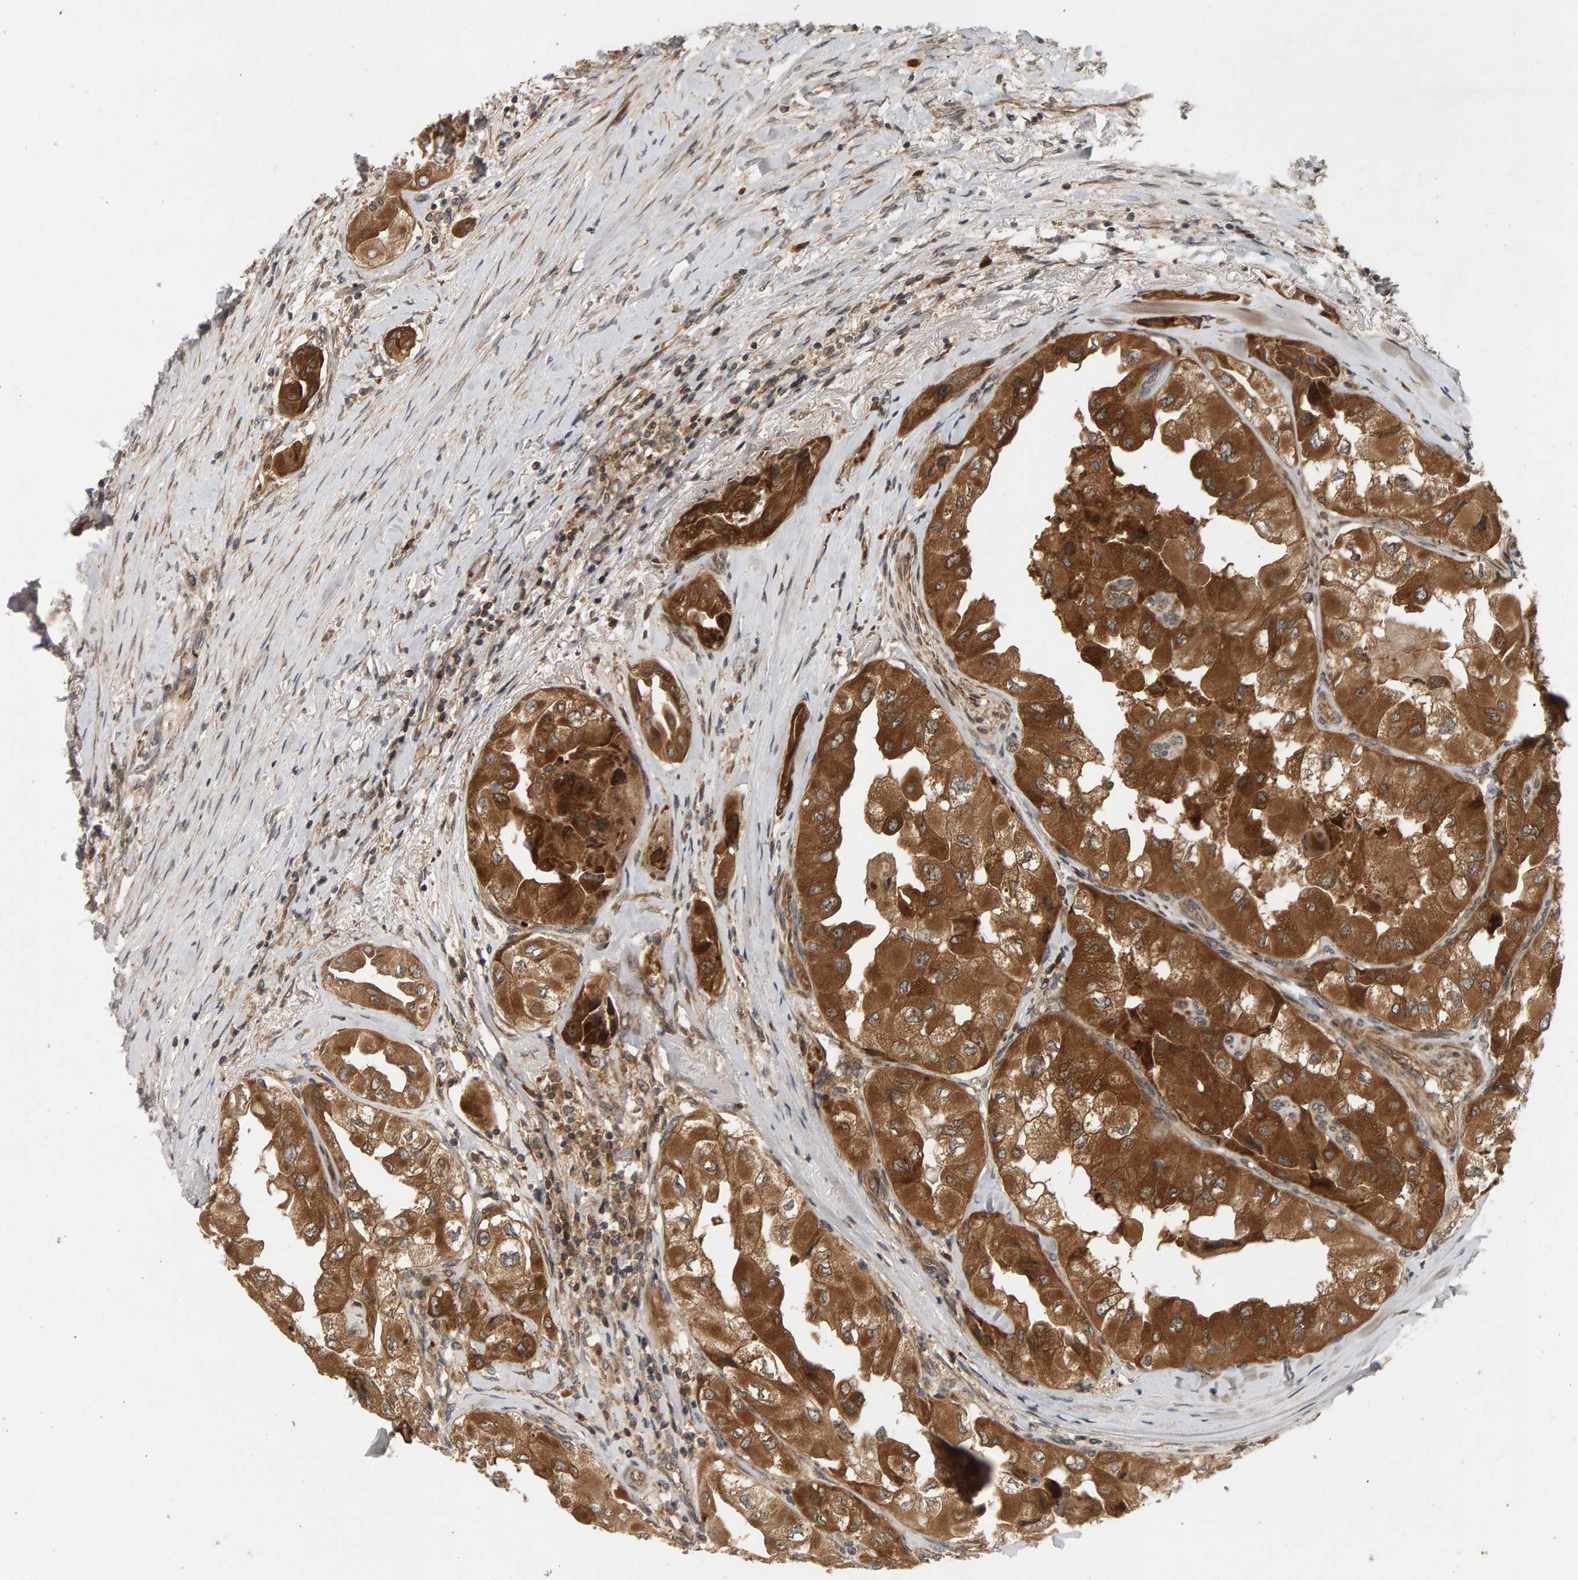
{"staining": {"intensity": "strong", "quantity": ">75%", "location": "cytoplasmic/membranous"}, "tissue": "thyroid cancer", "cell_type": "Tumor cells", "image_type": "cancer", "snomed": [{"axis": "morphology", "description": "Papillary adenocarcinoma, NOS"}, {"axis": "topography", "description": "Thyroid gland"}], "caption": "Protein expression by IHC reveals strong cytoplasmic/membranous expression in about >75% of tumor cells in papillary adenocarcinoma (thyroid).", "gene": "BAHCC1", "patient": {"sex": "female", "age": 59}}